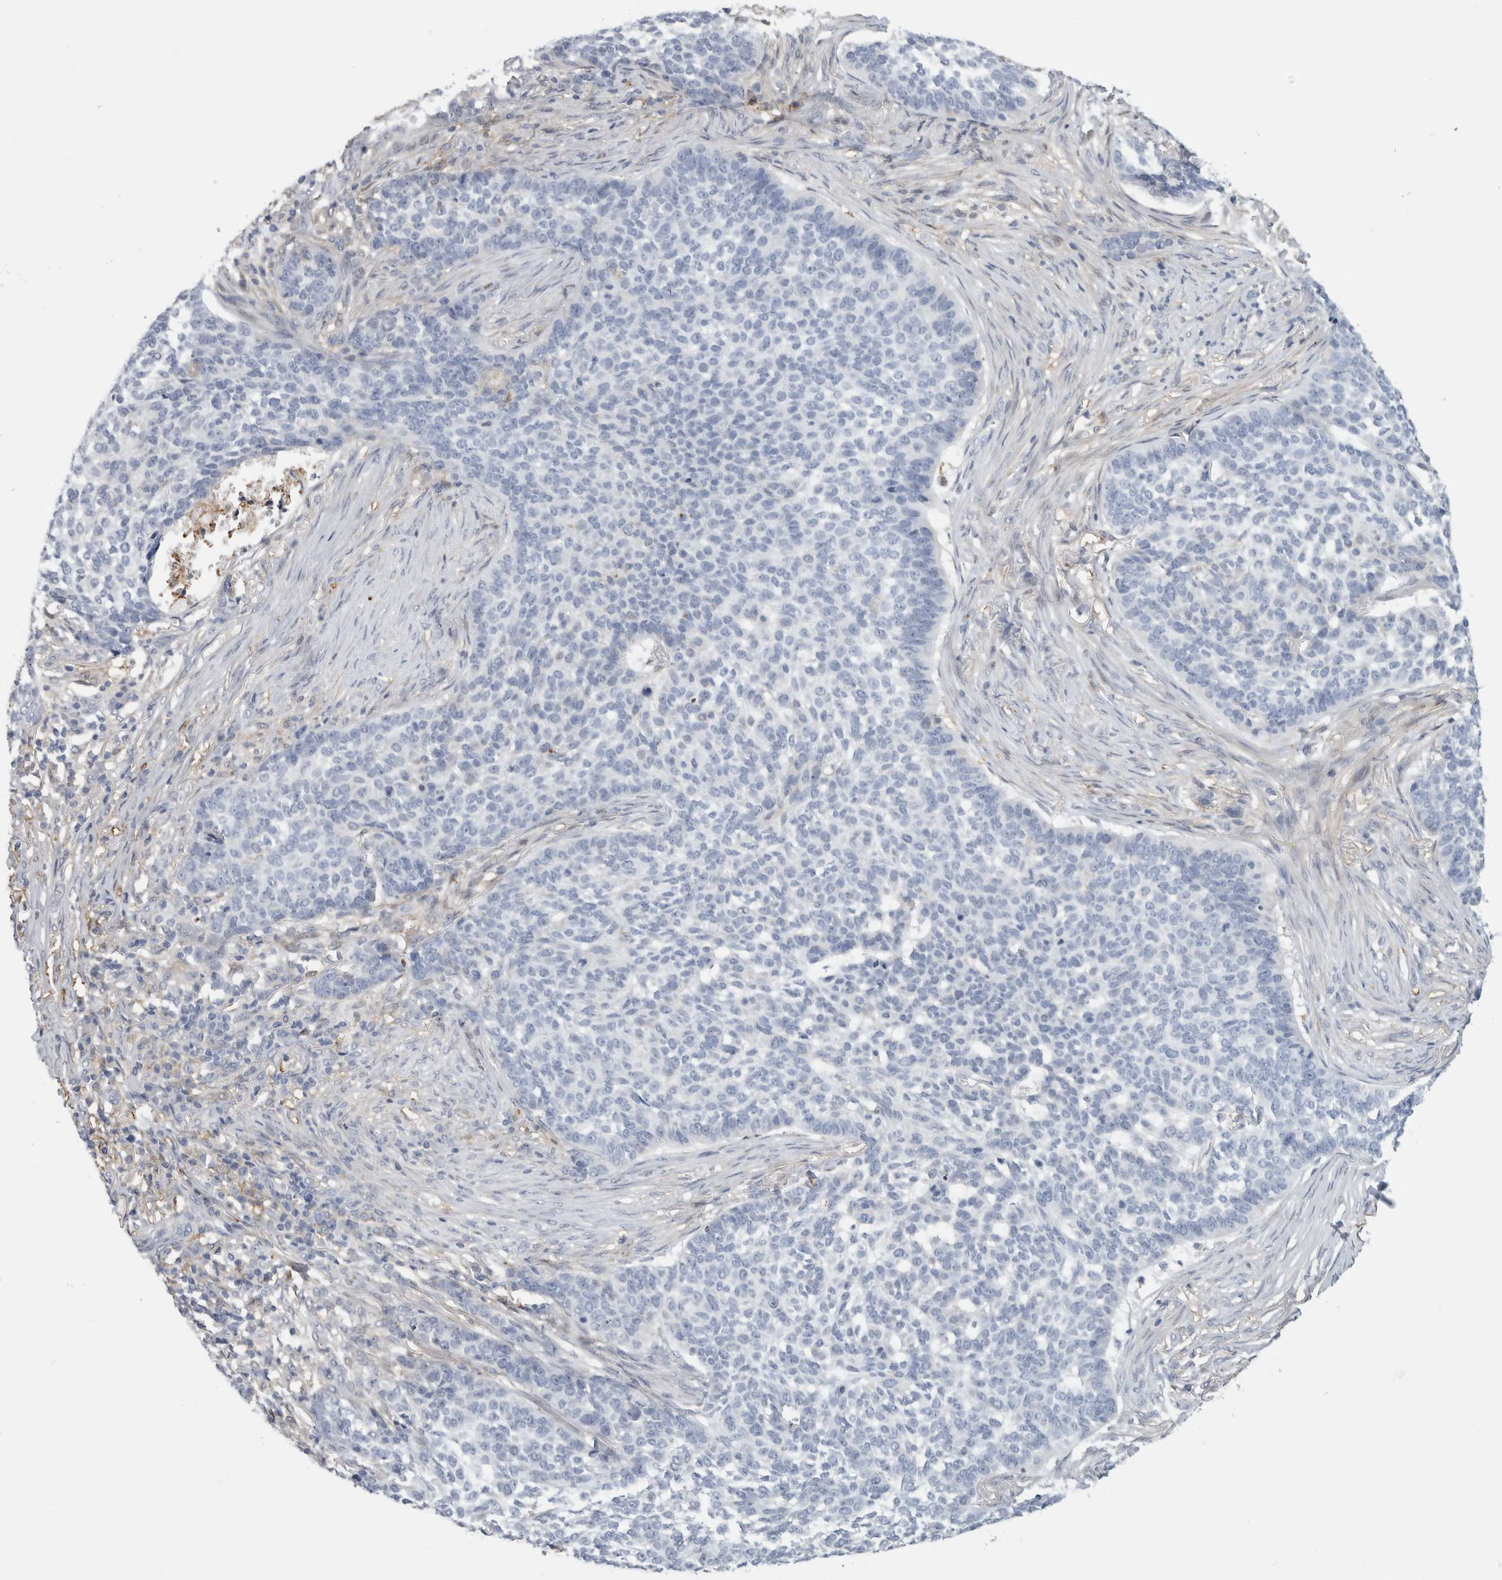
{"staining": {"intensity": "negative", "quantity": "none", "location": "none"}, "tissue": "skin cancer", "cell_type": "Tumor cells", "image_type": "cancer", "snomed": [{"axis": "morphology", "description": "Basal cell carcinoma"}, {"axis": "topography", "description": "Skin"}], "caption": "An immunohistochemistry (IHC) image of skin cancer (basal cell carcinoma) is shown. There is no staining in tumor cells of skin cancer (basal cell carcinoma). (Stains: DAB IHC with hematoxylin counter stain, Microscopy: brightfield microscopy at high magnification).", "gene": "DNAJC24", "patient": {"sex": "male", "age": 85}}